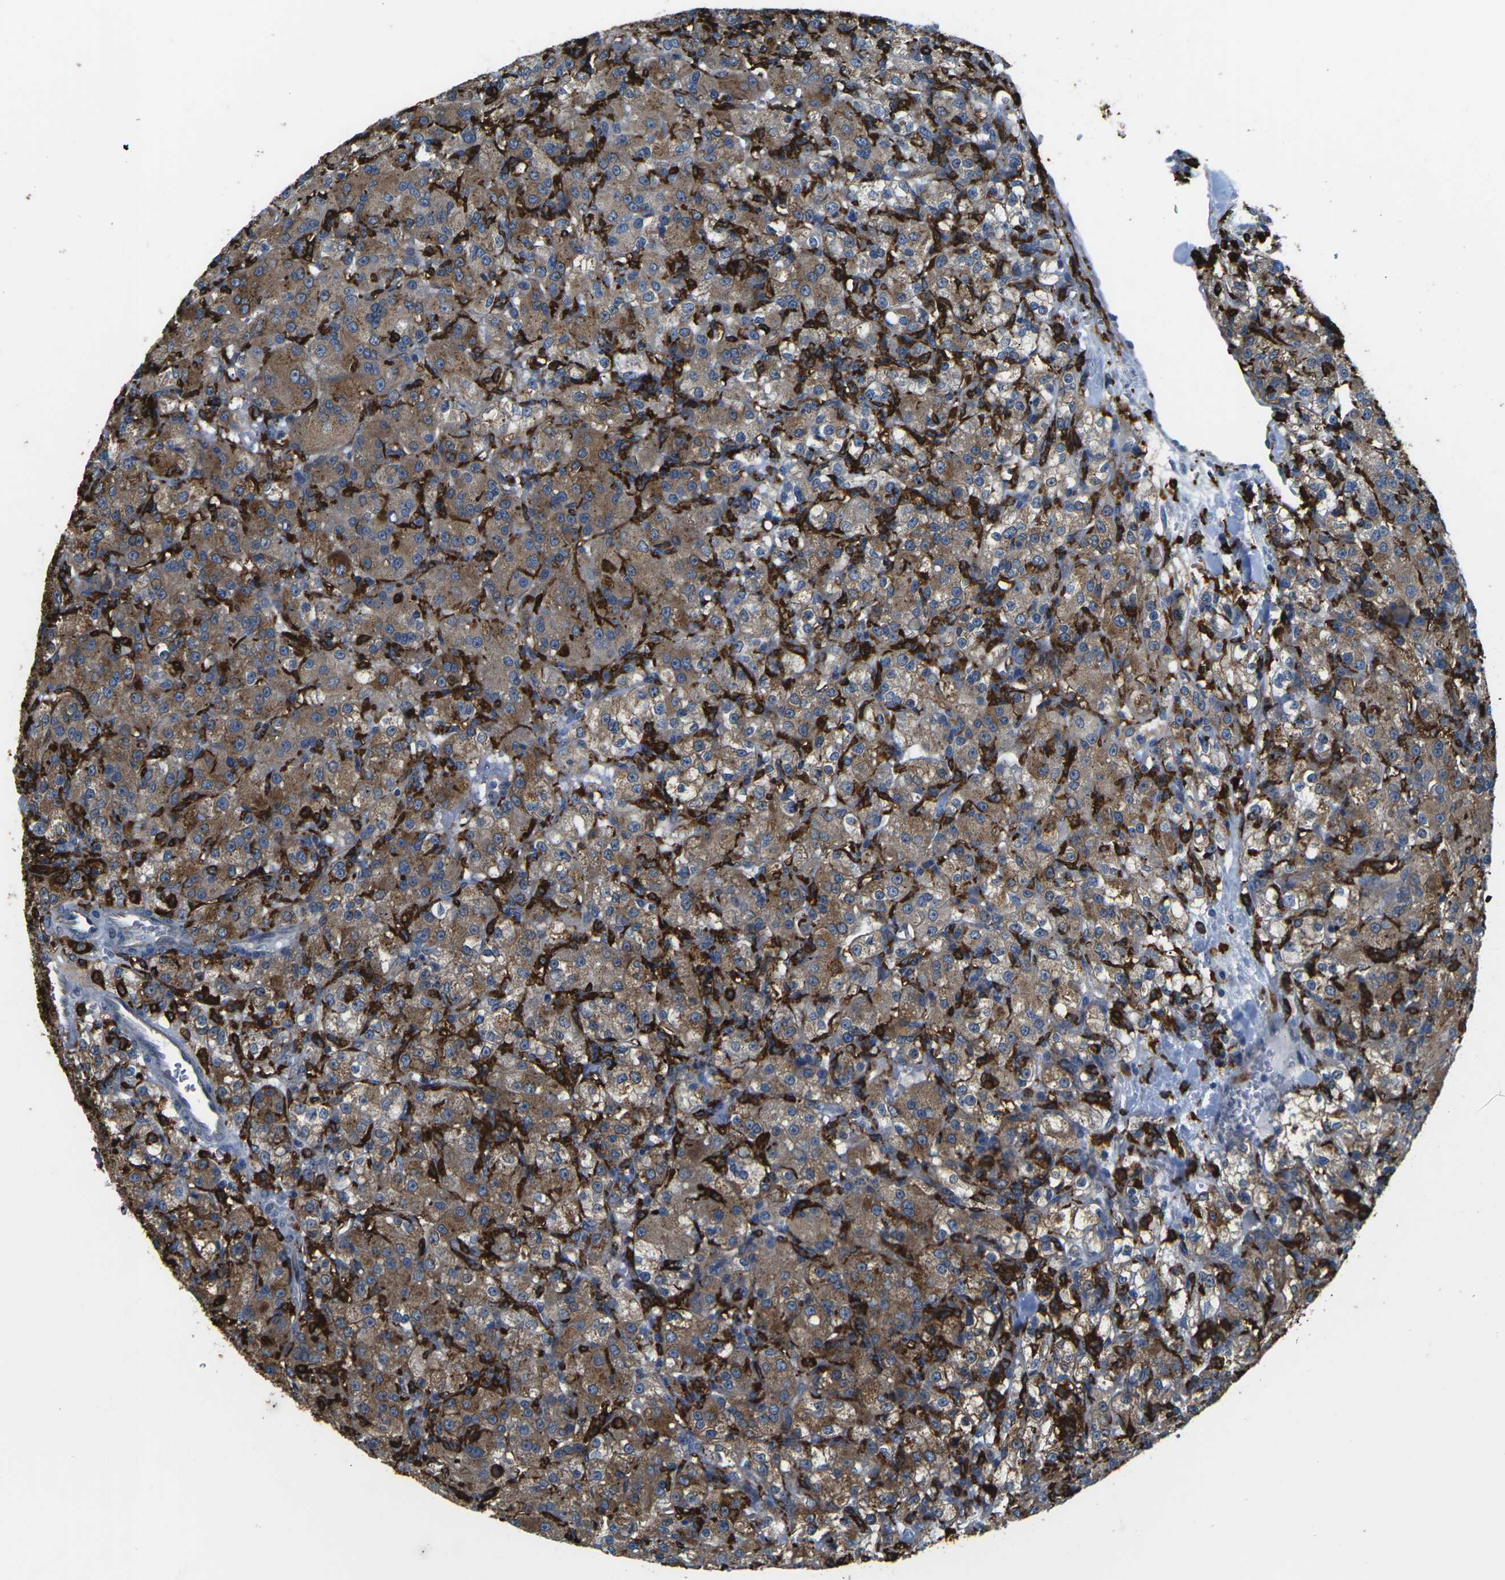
{"staining": {"intensity": "moderate", "quantity": ">75%", "location": "cytoplasmic/membranous"}, "tissue": "renal cancer", "cell_type": "Tumor cells", "image_type": "cancer", "snomed": [{"axis": "morphology", "description": "Normal tissue, NOS"}, {"axis": "morphology", "description": "Adenocarcinoma, NOS"}, {"axis": "topography", "description": "Kidney"}], "caption": "About >75% of tumor cells in adenocarcinoma (renal) demonstrate moderate cytoplasmic/membranous protein positivity as visualized by brown immunohistochemical staining.", "gene": "PTPN1", "patient": {"sex": "male", "age": 61}}